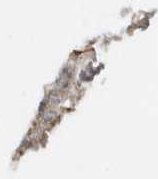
{"staining": {"intensity": "moderate", "quantity": "<25%", "location": "cytoplasmic/membranous"}, "tissue": "testis cancer", "cell_type": "Tumor cells", "image_type": "cancer", "snomed": [{"axis": "morphology", "description": "Carcinoma, Embryonal, NOS"}, {"axis": "topography", "description": "Testis"}], "caption": "A photomicrograph of human testis cancer (embryonal carcinoma) stained for a protein demonstrates moderate cytoplasmic/membranous brown staining in tumor cells.", "gene": "ZBTB8A", "patient": {"sex": "male", "age": 37}}